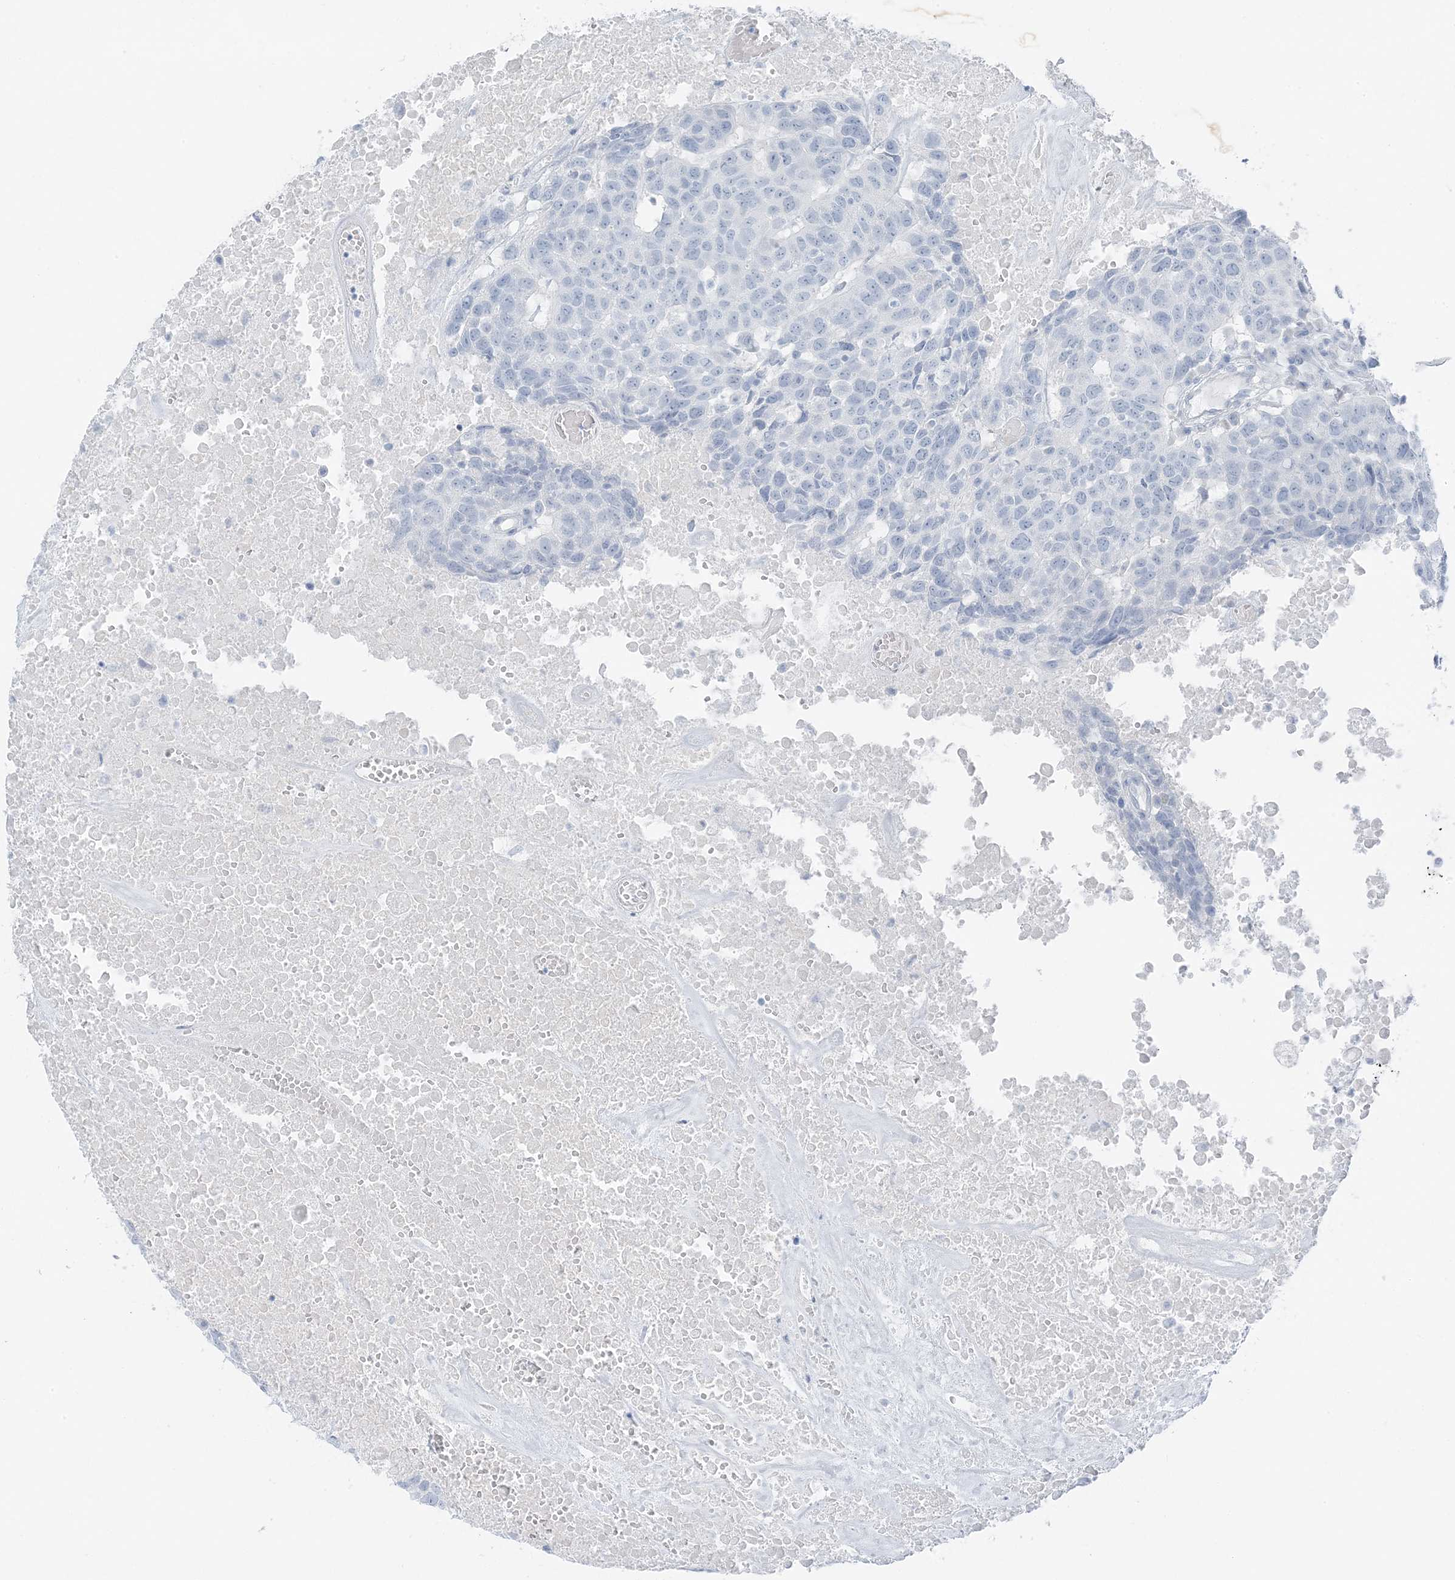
{"staining": {"intensity": "negative", "quantity": "none", "location": "none"}, "tissue": "head and neck cancer", "cell_type": "Tumor cells", "image_type": "cancer", "snomed": [{"axis": "morphology", "description": "Squamous cell carcinoma, NOS"}, {"axis": "topography", "description": "Head-Neck"}], "caption": "Immunohistochemical staining of human head and neck squamous cell carcinoma reveals no significant positivity in tumor cells.", "gene": "ZFP64", "patient": {"sex": "male", "age": 66}}